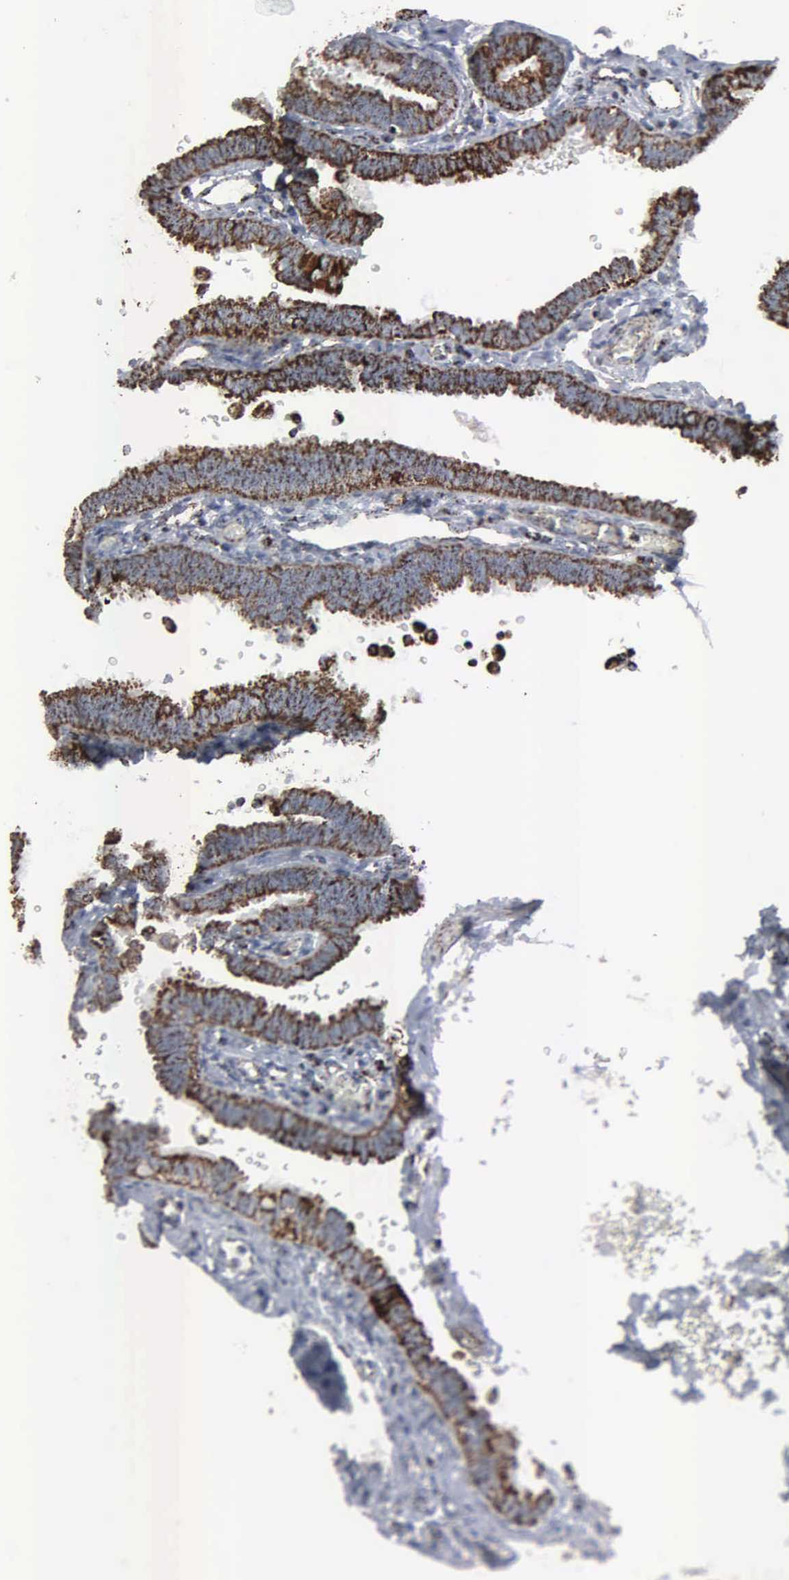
{"staining": {"intensity": "strong", "quantity": ">75%", "location": "cytoplasmic/membranous"}, "tissue": "fallopian tube", "cell_type": "Glandular cells", "image_type": "normal", "snomed": [{"axis": "morphology", "description": "Normal tissue, NOS"}, {"axis": "topography", "description": "Fallopian tube"}], "caption": "Human fallopian tube stained with a brown dye reveals strong cytoplasmic/membranous positive positivity in about >75% of glandular cells.", "gene": "HSPA9", "patient": {"sex": "female", "age": 51}}